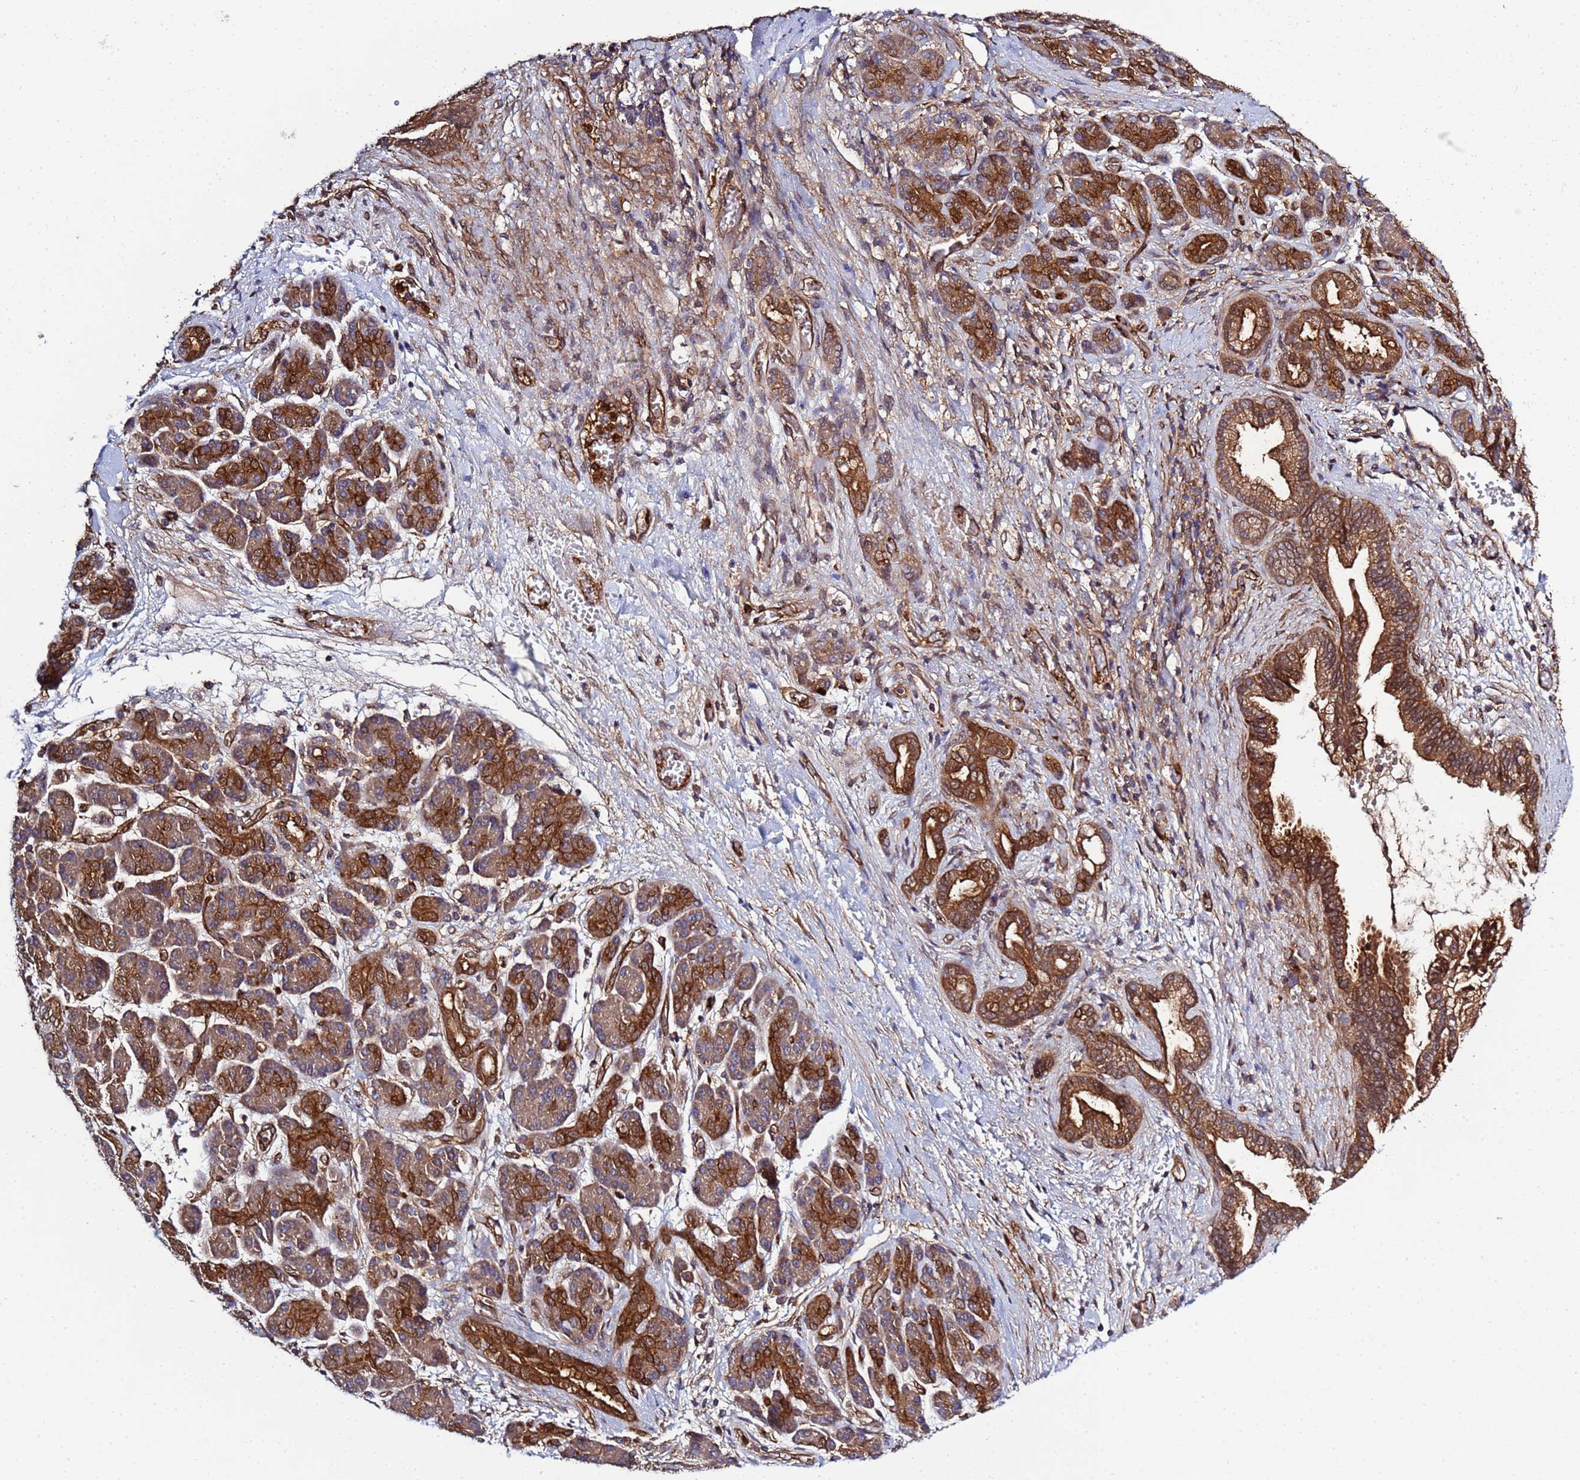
{"staining": {"intensity": "strong", "quantity": ">75%", "location": "cytoplasmic/membranous"}, "tissue": "pancreatic cancer", "cell_type": "Tumor cells", "image_type": "cancer", "snomed": [{"axis": "morphology", "description": "Adenocarcinoma, NOS"}, {"axis": "topography", "description": "Pancreas"}], "caption": "Human pancreatic cancer (adenocarcinoma) stained with a protein marker demonstrates strong staining in tumor cells.", "gene": "C8orf34", "patient": {"sex": "male", "age": 59}}